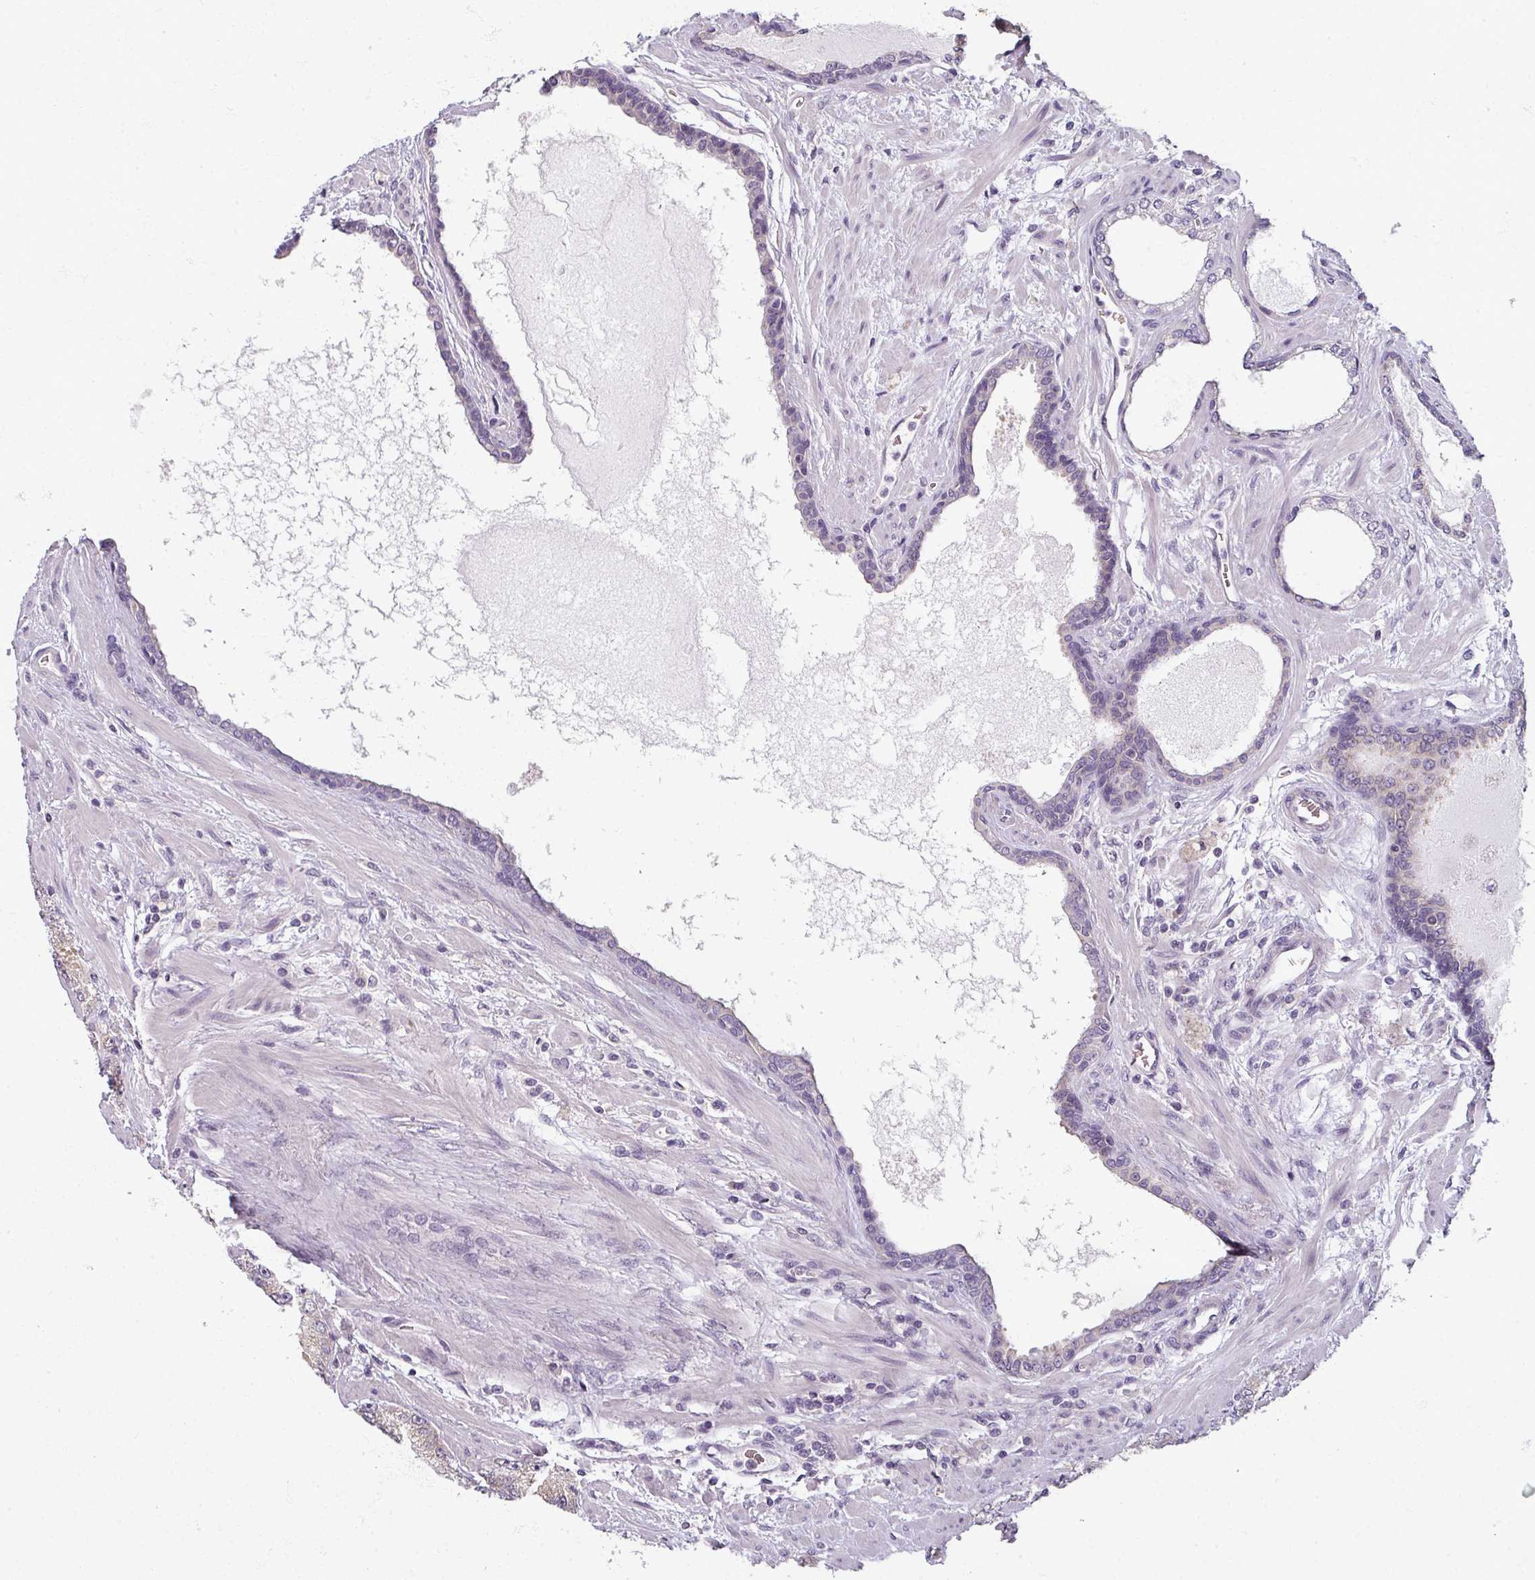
{"staining": {"intensity": "negative", "quantity": "none", "location": "none"}, "tissue": "prostate cancer", "cell_type": "Tumor cells", "image_type": "cancer", "snomed": [{"axis": "morphology", "description": "Adenocarcinoma, High grade"}, {"axis": "topography", "description": "Prostate"}], "caption": "The histopathology image shows no significant staining in tumor cells of prostate adenocarcinoma (high-grade).", "gene": "AGPAT4", "patient": {"sex": "male", "age": 68}}